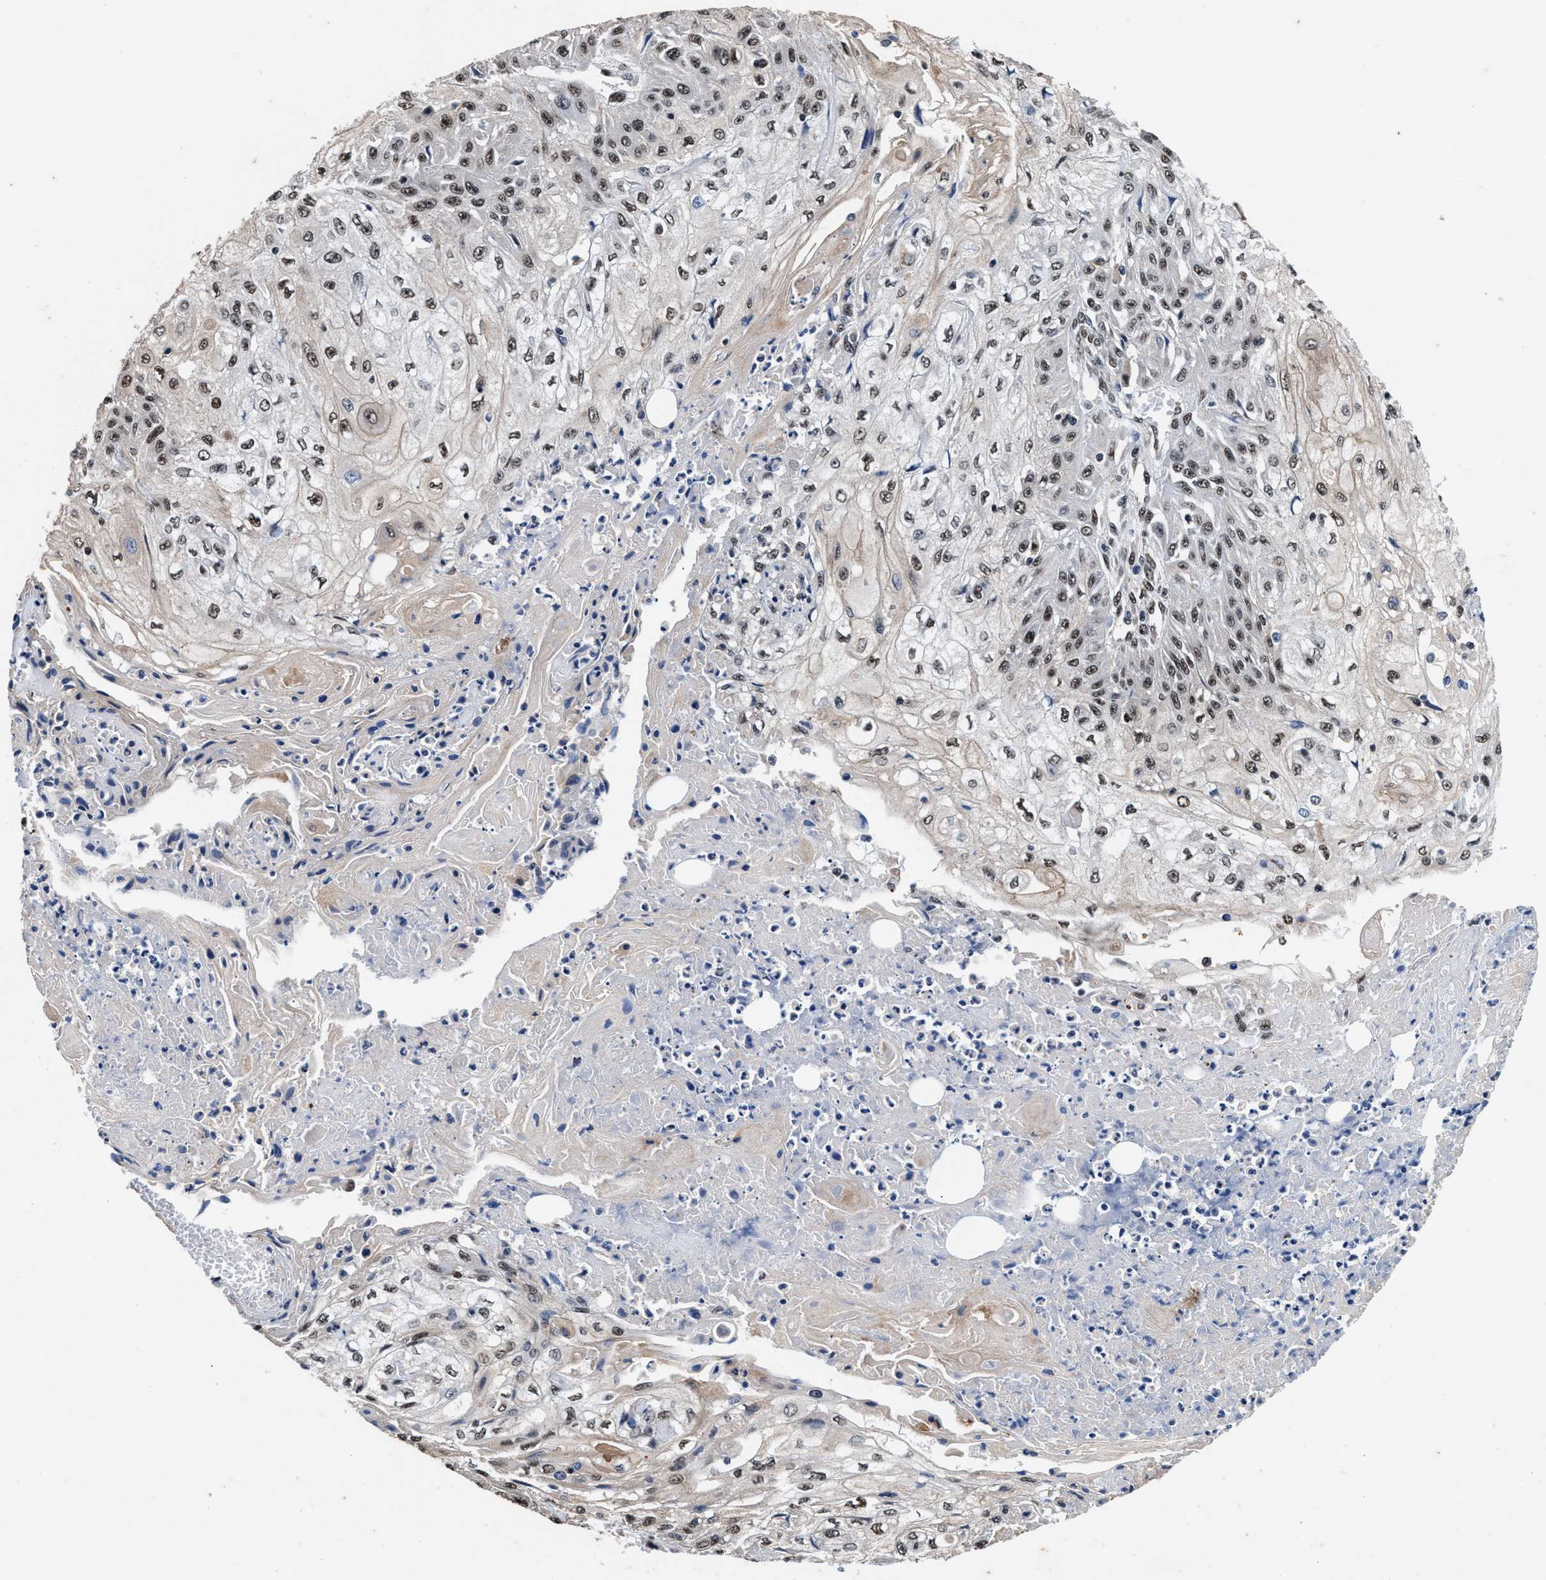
{"staining": {"intensity": "moderate", "quantity": ">75%", "location": "nuclear"}, "tissue": "skin cancer", "cell_type": "Tumor cells", "image_type": "cancer", "snomed": [{"axis": "morphology", "description": "Squamous cell carcinoma, NOS"}, {"axis": "morphology", "description": "Squamous cell carcinoma, metastatic, NOS"}, {"axis": "topography", "description": "Skin"}, {"axis": "topography", "description": "Lymph node"}], "caption": "Protein staining by immunohistochemistry reveals moderate nuclear staining in about >75% of tumor cells in skin cancer.", "gene": "USP16", "patient": {"sex": "male", "age": 75}}